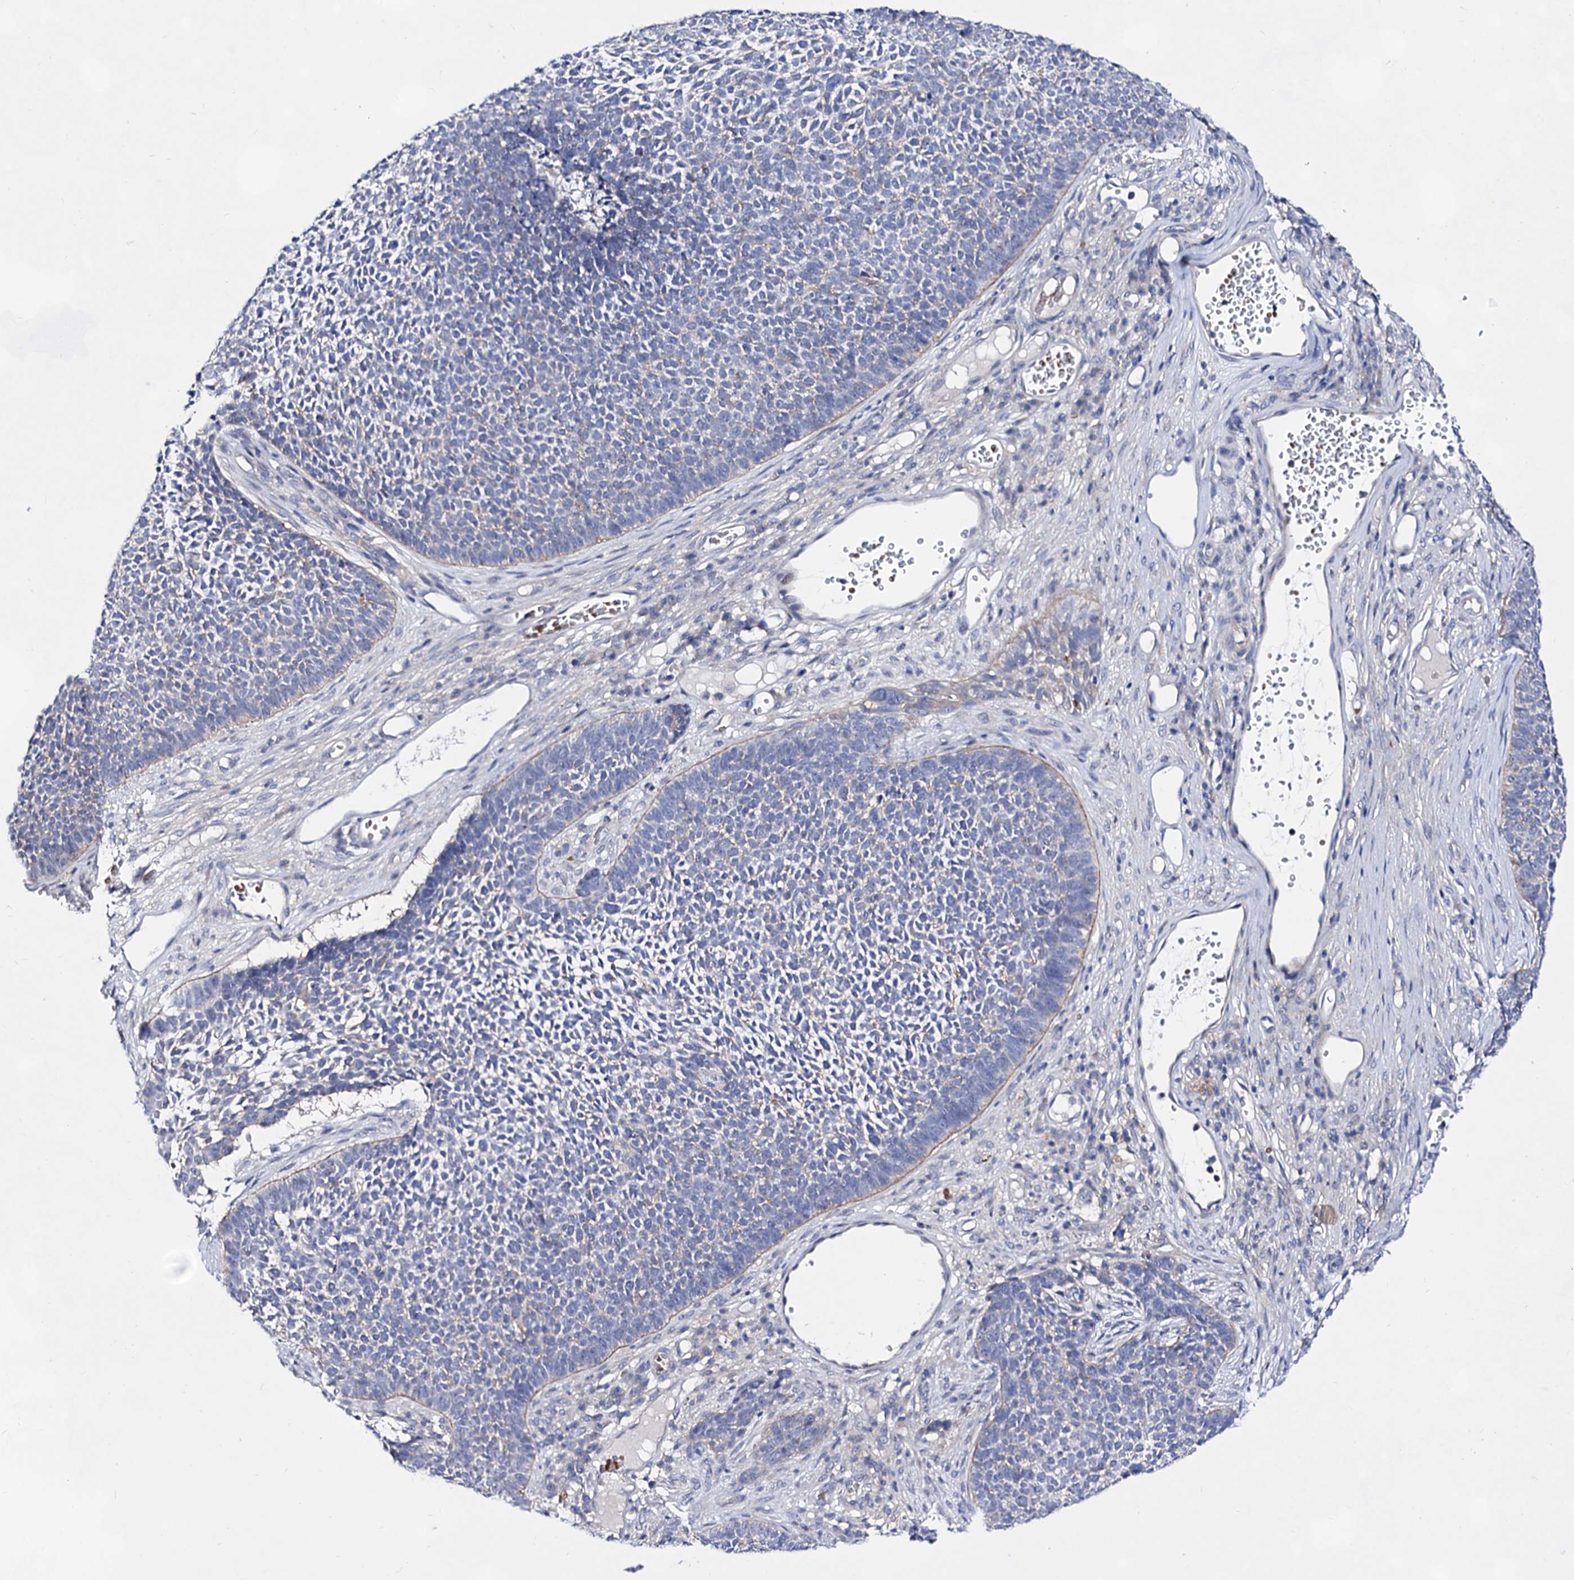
{"staining": {"intensity": "negative", "quantity": "none", "location": "none"}, "tissue": "skin cancer", "cell_type": "Tumor cells", "image_type": "cancer", "snomed": [{"axis": "morphology", "description": "Basal cell carcinoma"}, {"axis": "topography", "description": "Skin"}], "caption": "A histopathology image of skin cancer (basal cell carcinoma) stained for a protein shows no brown staining in tumor cells. The staining was performed using DAB to visualize the protein expression in brown, while the nuclei were stained in blue with hematoxylin (Magnification: 20x).", "gene": "PLIN1", "patient": {"sex": "female", "age": 84}}